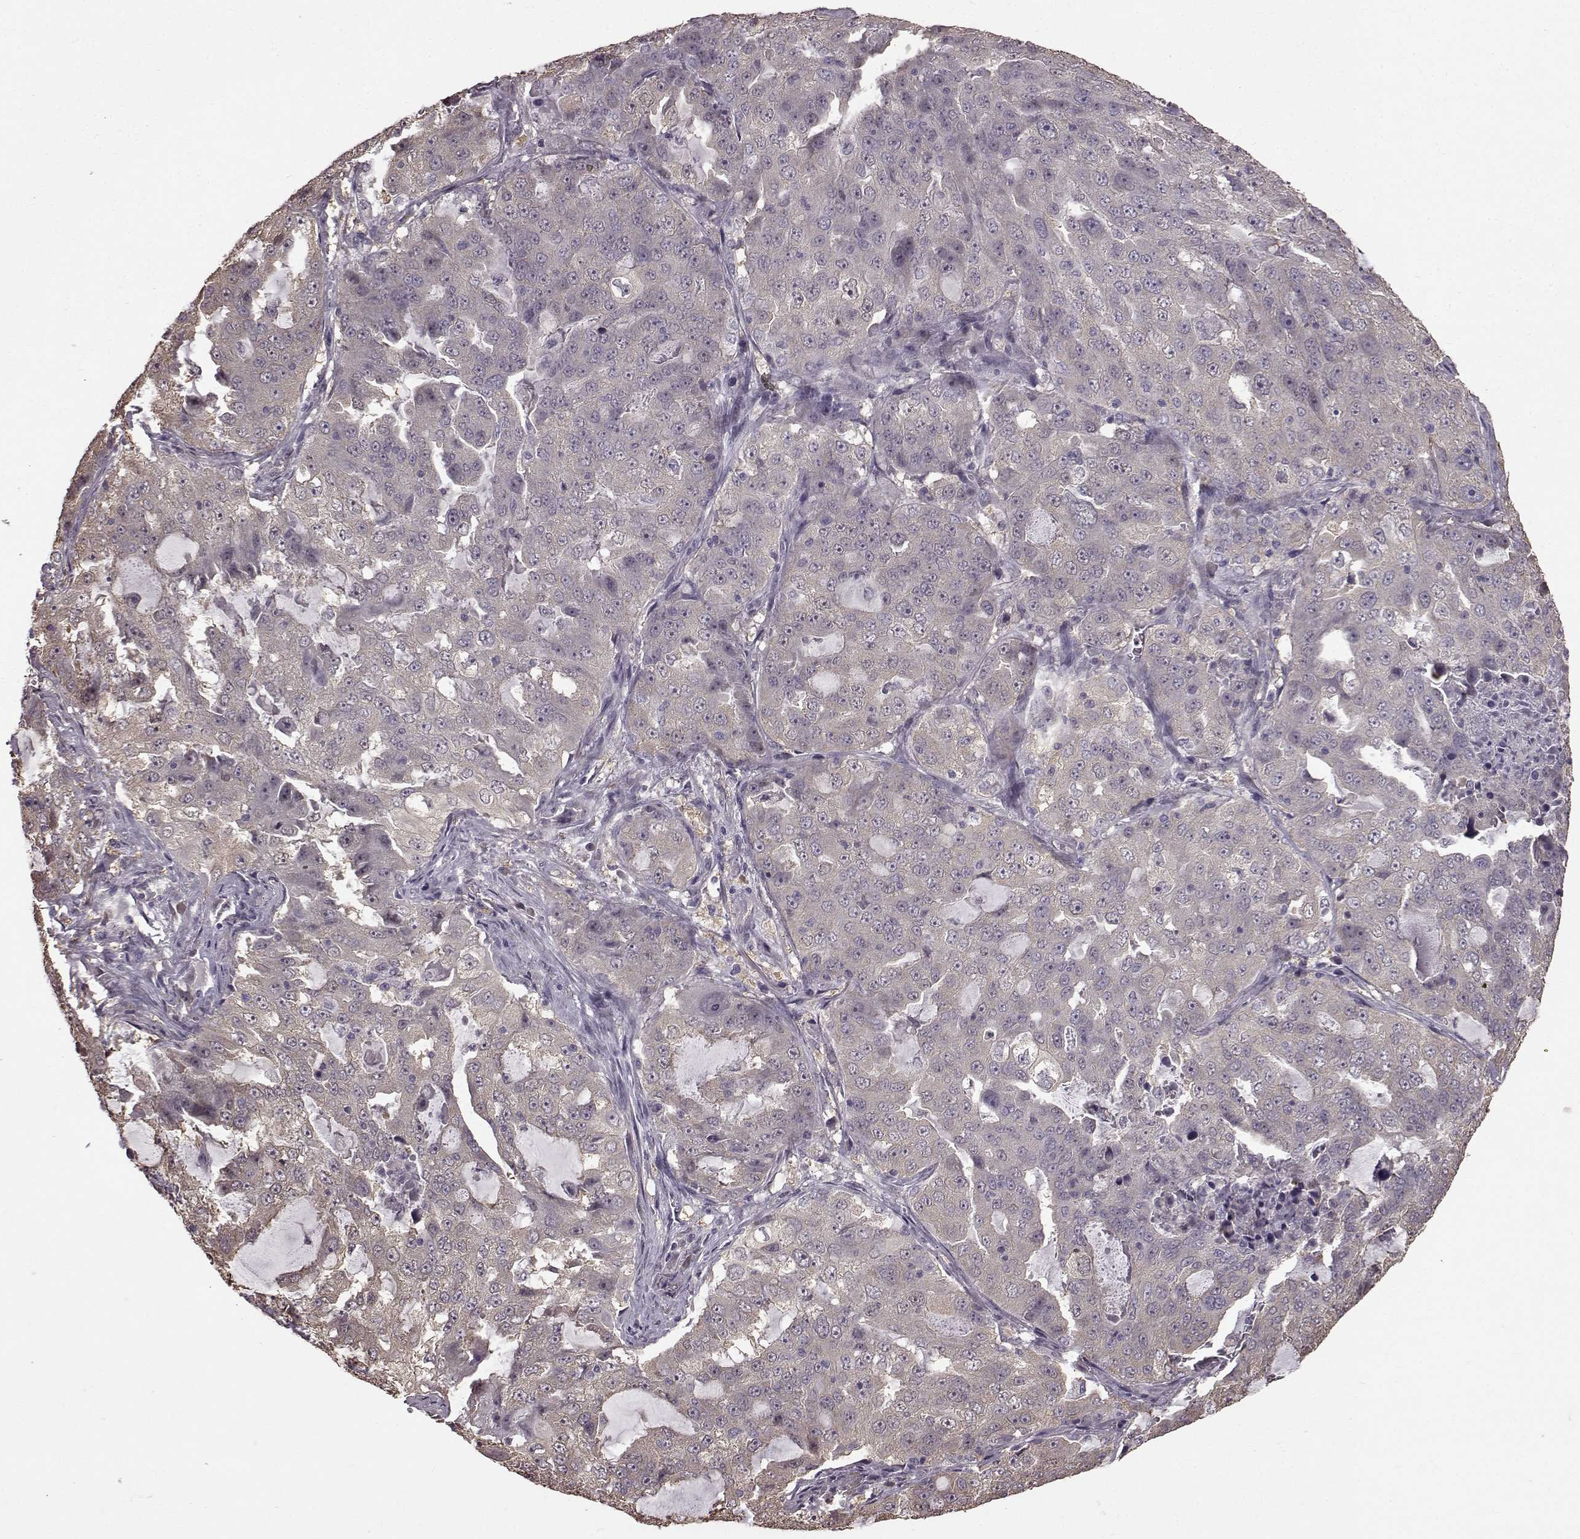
{"staining": {"intensity": "weak", "quantity": "<25%", "location": "cytoplasmic/membranous"}, "tissue": "lung cancer", "cell_type": "Tumor cells", "image_type": "cancer", "snomed": [{"axis": "morphology", "description": "Adenocarcinoma, NOS"}, {"axis": "topography", "description": "Lung"}], "caption": "High power microscopy micrograph of an immunohistochemistry (IHC) image of lung cancer, revealing no significant positivity in tumor cells. Brightfield microscopy of immunohistochemistry (IHC) stained with DAB (brown) and hematoxylin (blue), captured at high magnification.", "gene": "NME1-NME2", "patient": {"sex": "female", "age": 61}}